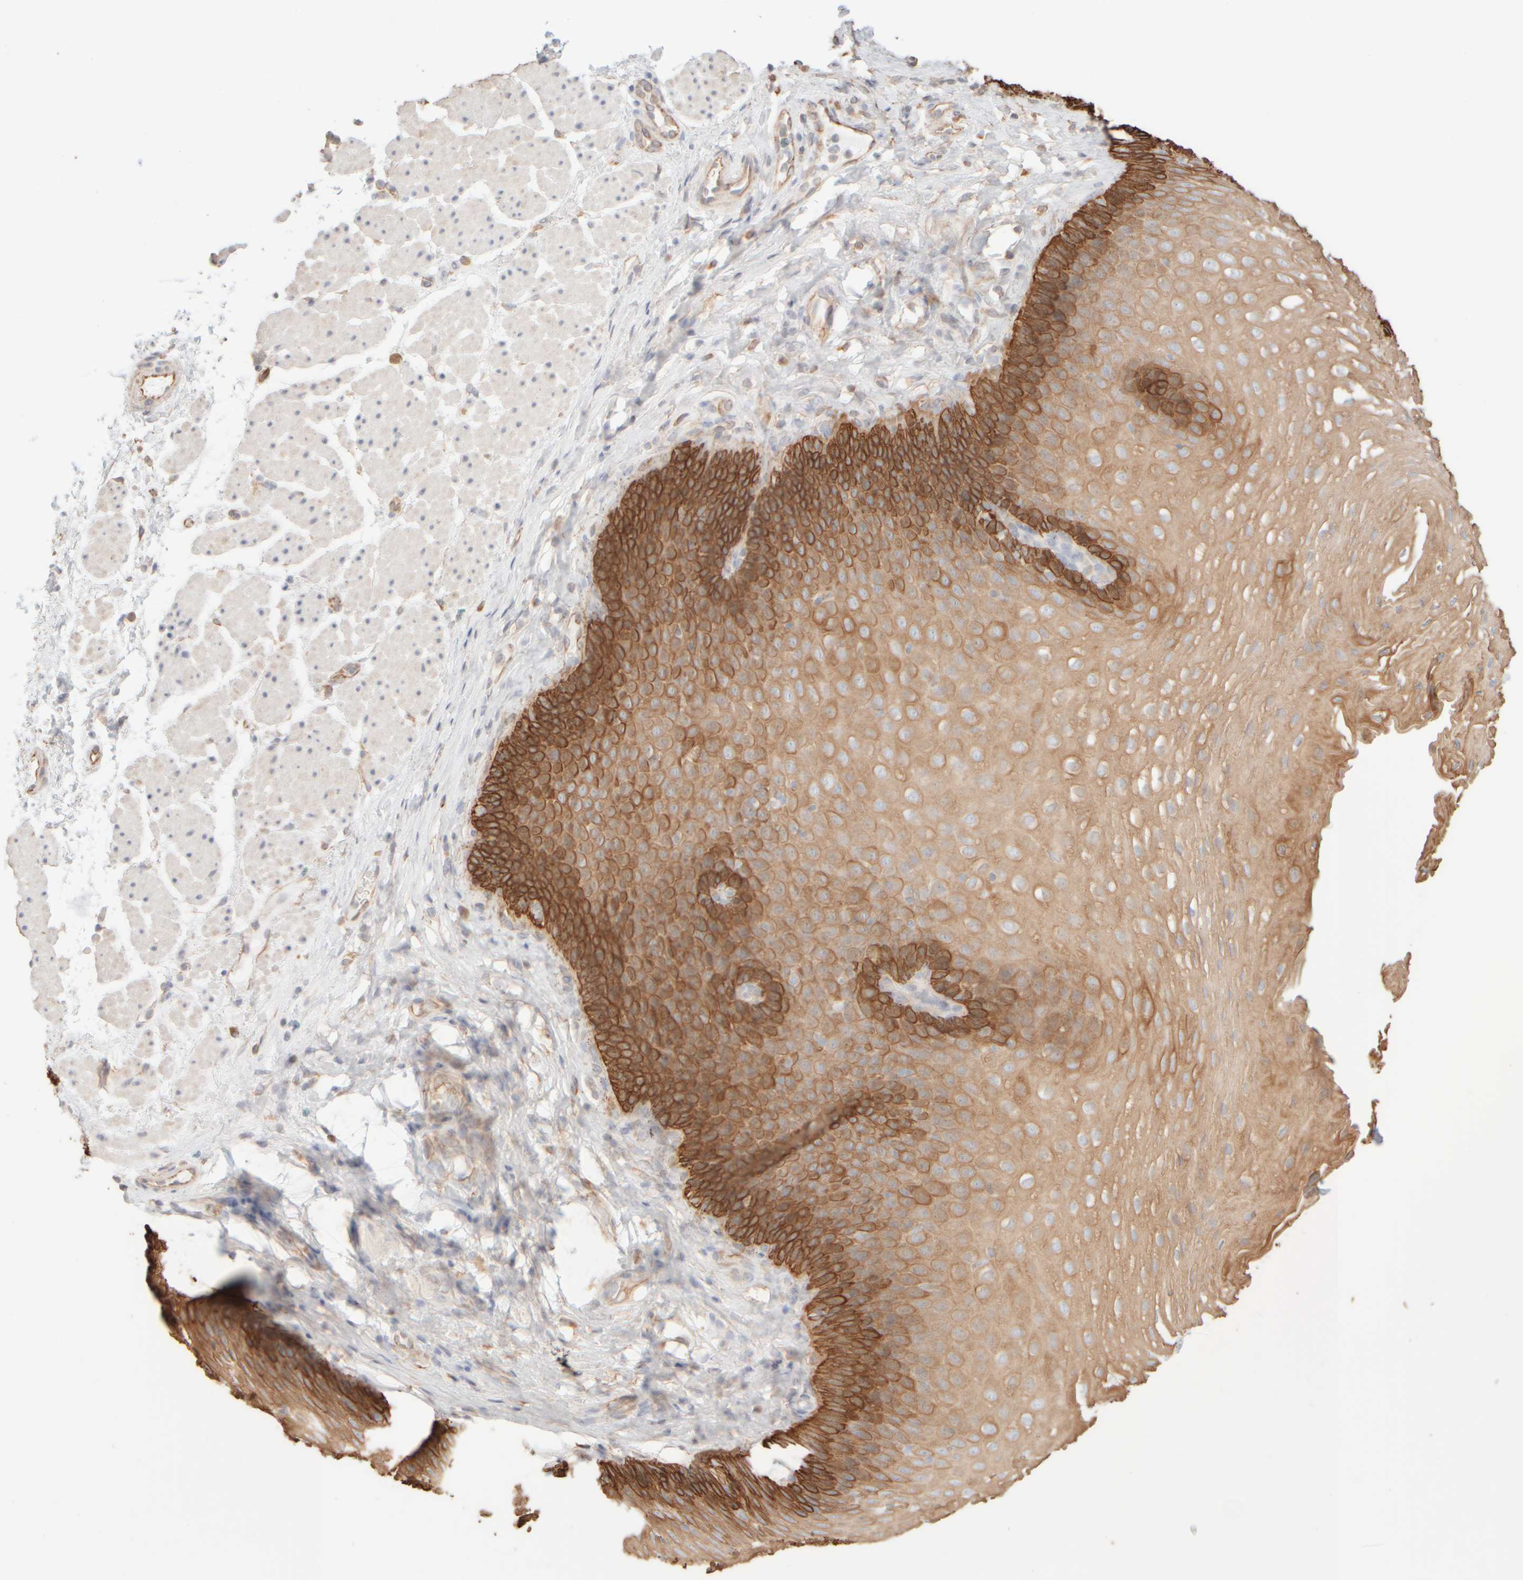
{"staining": {"intensity": "strong", "quantity": ">75%", "location": "cytoplasmic/membranous"}, "tissue": "esophagus", "cell_type": "Squamous epithelial cells", "image_type": "normal", "snomed": [{"axis": "morphology", "description": "Normal tissue, NOS"}, {"axis": "topography", "description": "Esophagus"}], "caption": "Immunohistochemical staining of normal esophagus exhibits strong cytoplasmic/membranous protein positivity in about >75% of squamous epithelial cells.", "gene": "KRT15", "patient": {"sex": "female", "age": 66}}